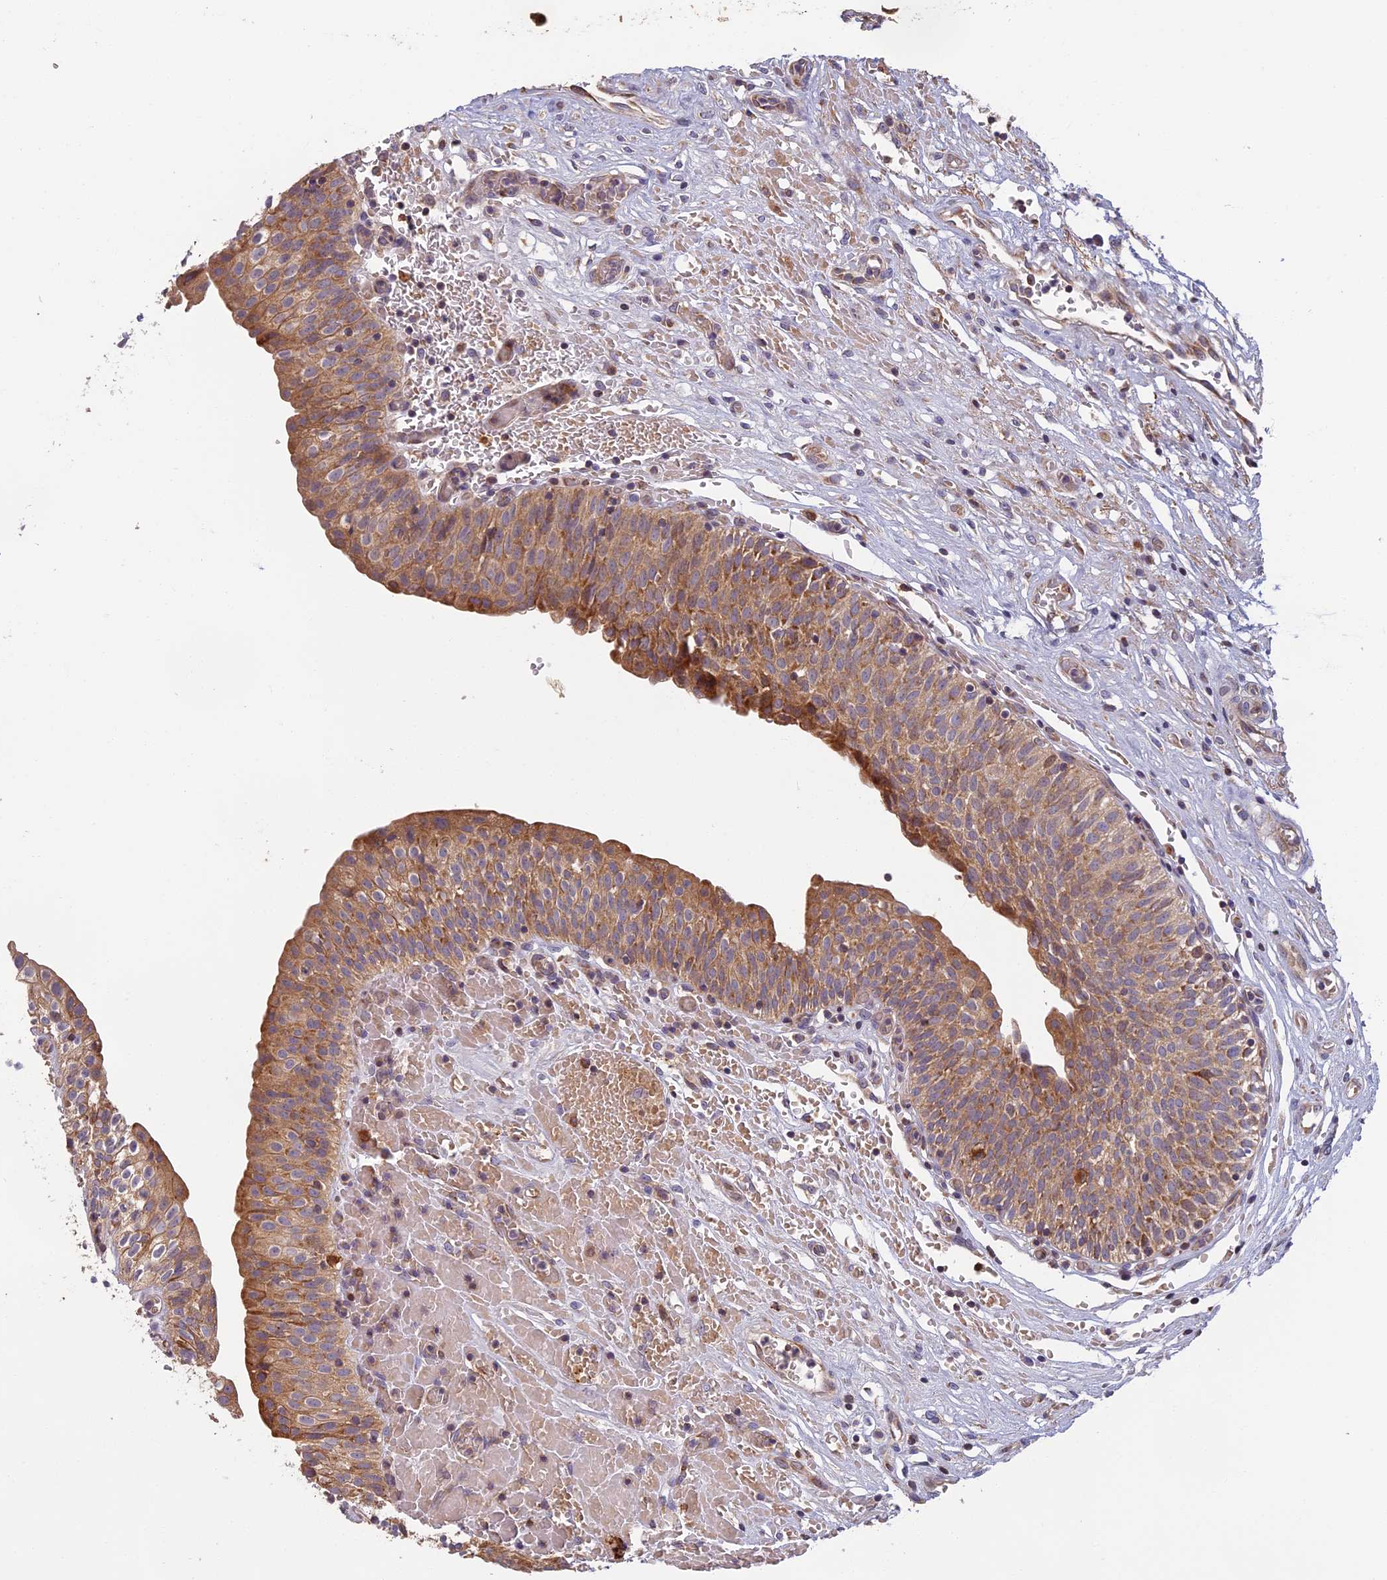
{"staining": {"intensity": "moderate", "quantity": ">75%", "location": "cytoplasmic/membranous"}, "tissue": "urinary bladder", "cell_type": "Urothelial cells", "image_type": "normal", "snomed": [{"axis": "morphology", "description": "Normal tissue, NOS"}, {"axis": "topography", "description": "Urinary bladder"}], "caption": "Immunohistochemical staining of benign human urinary bladder demonstrates >75% levels of moderate cytoplasmic/membranous protein staining in about >75% of urothelial cells.", "gene": "EDAR", "patient": {"sex": "male", "age": 55}}